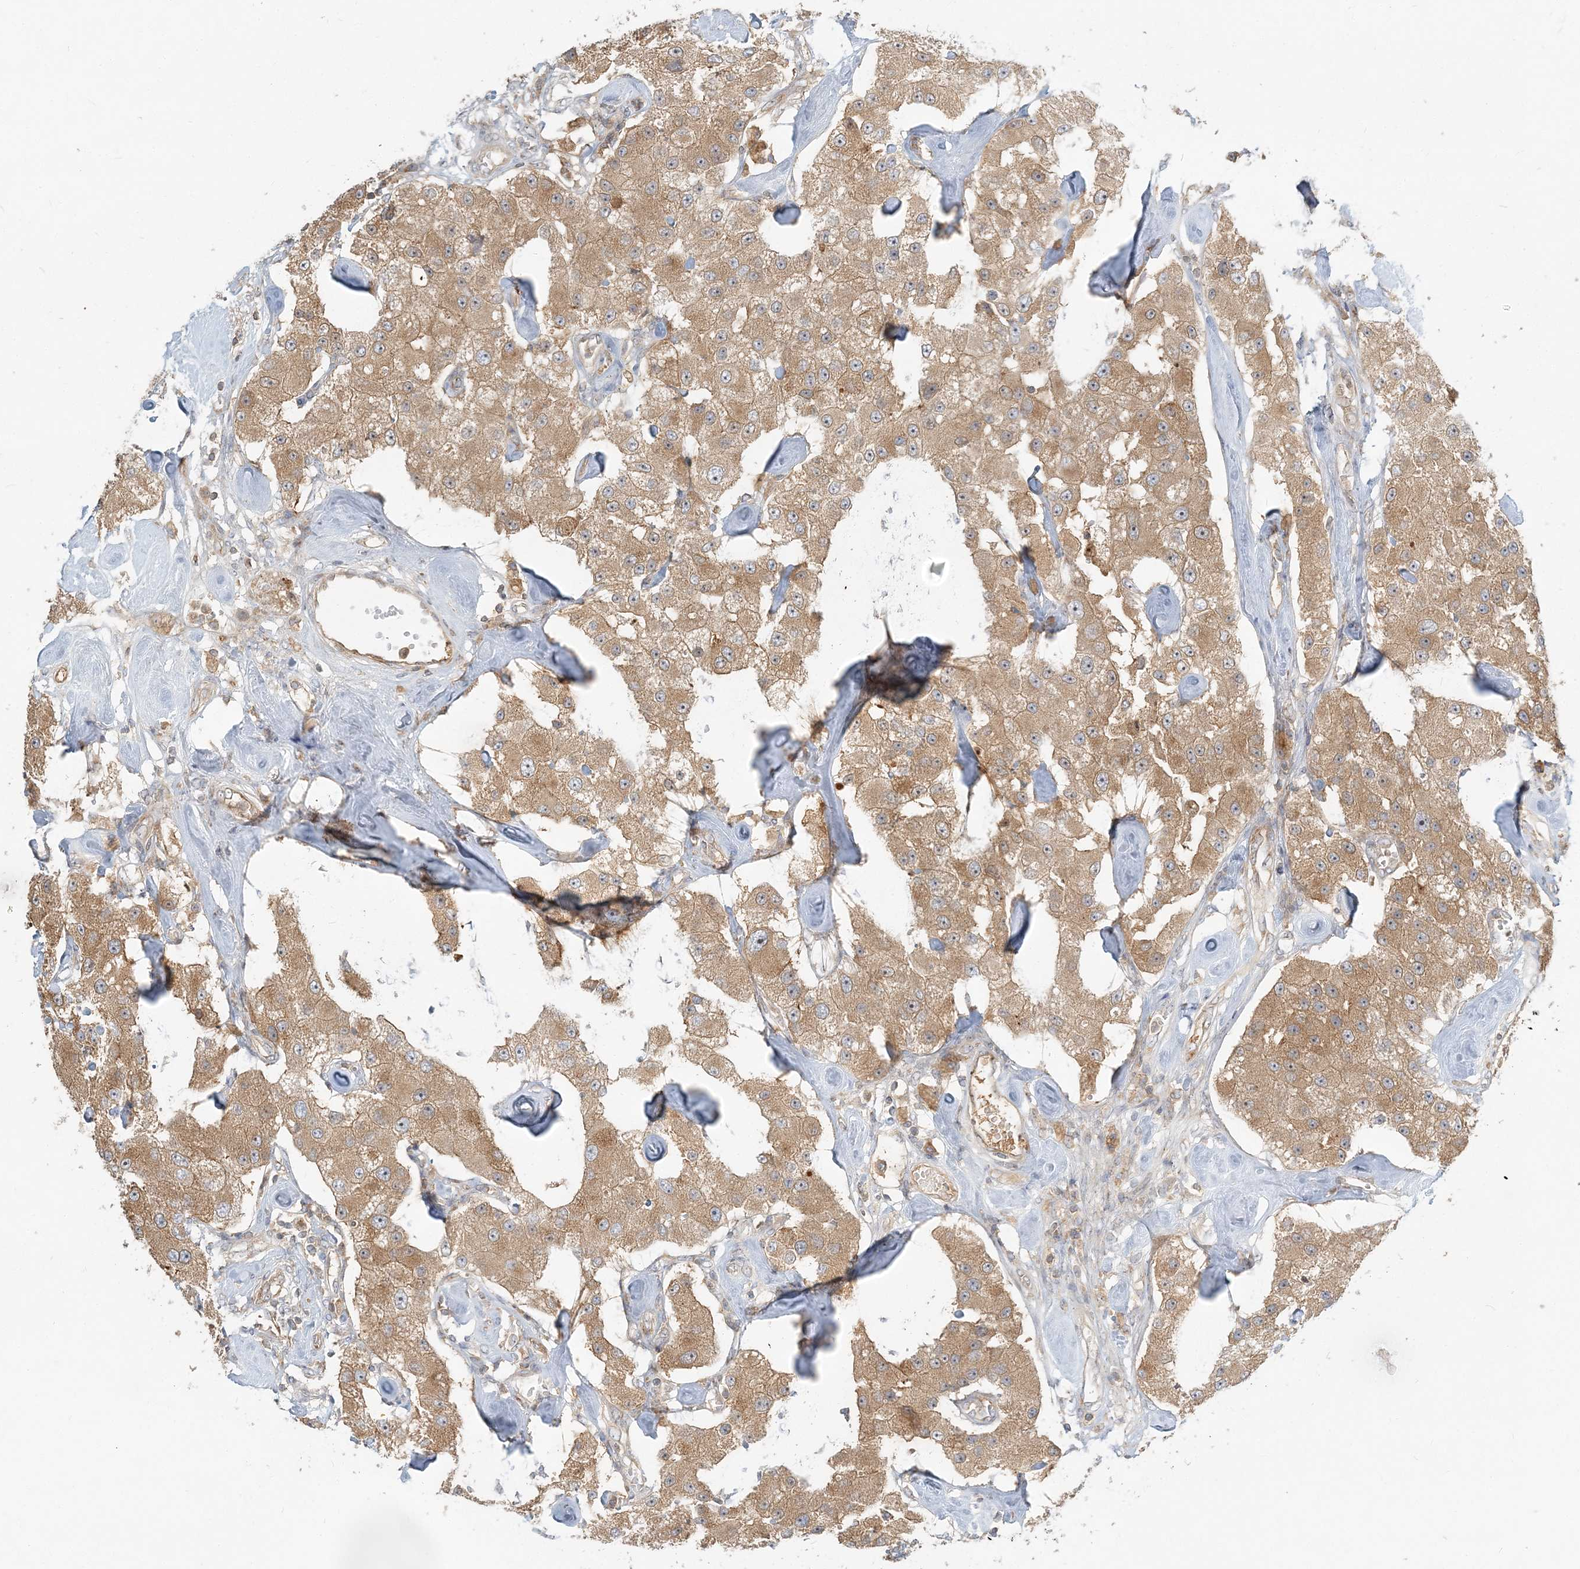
{"staining": {"intensity": "moderate", "quantity": ">75%", "location": "cytoplasmic/membranous"}, "tissue": "carcinoid", "cell_type": "Tumor cells", "image_type": "cancer", "snomed": [{"axis": "morphology", "description": "Carcinoid, malignant, NOS"}, {"axis": "topography", "description": "Pancreas"}], "caption": "Carcinoid stained with DAB immunohistochemistry displays medium levels of moderate cytoplasmic/membranous expression in about >75% of tumor cells. Using DAB (brown) and hematoxylin (blue) stains, captured at high magnification using brightfield microscopy.", "gene": "AP1AR", "patient": {"sex": "male", "age": 41}}